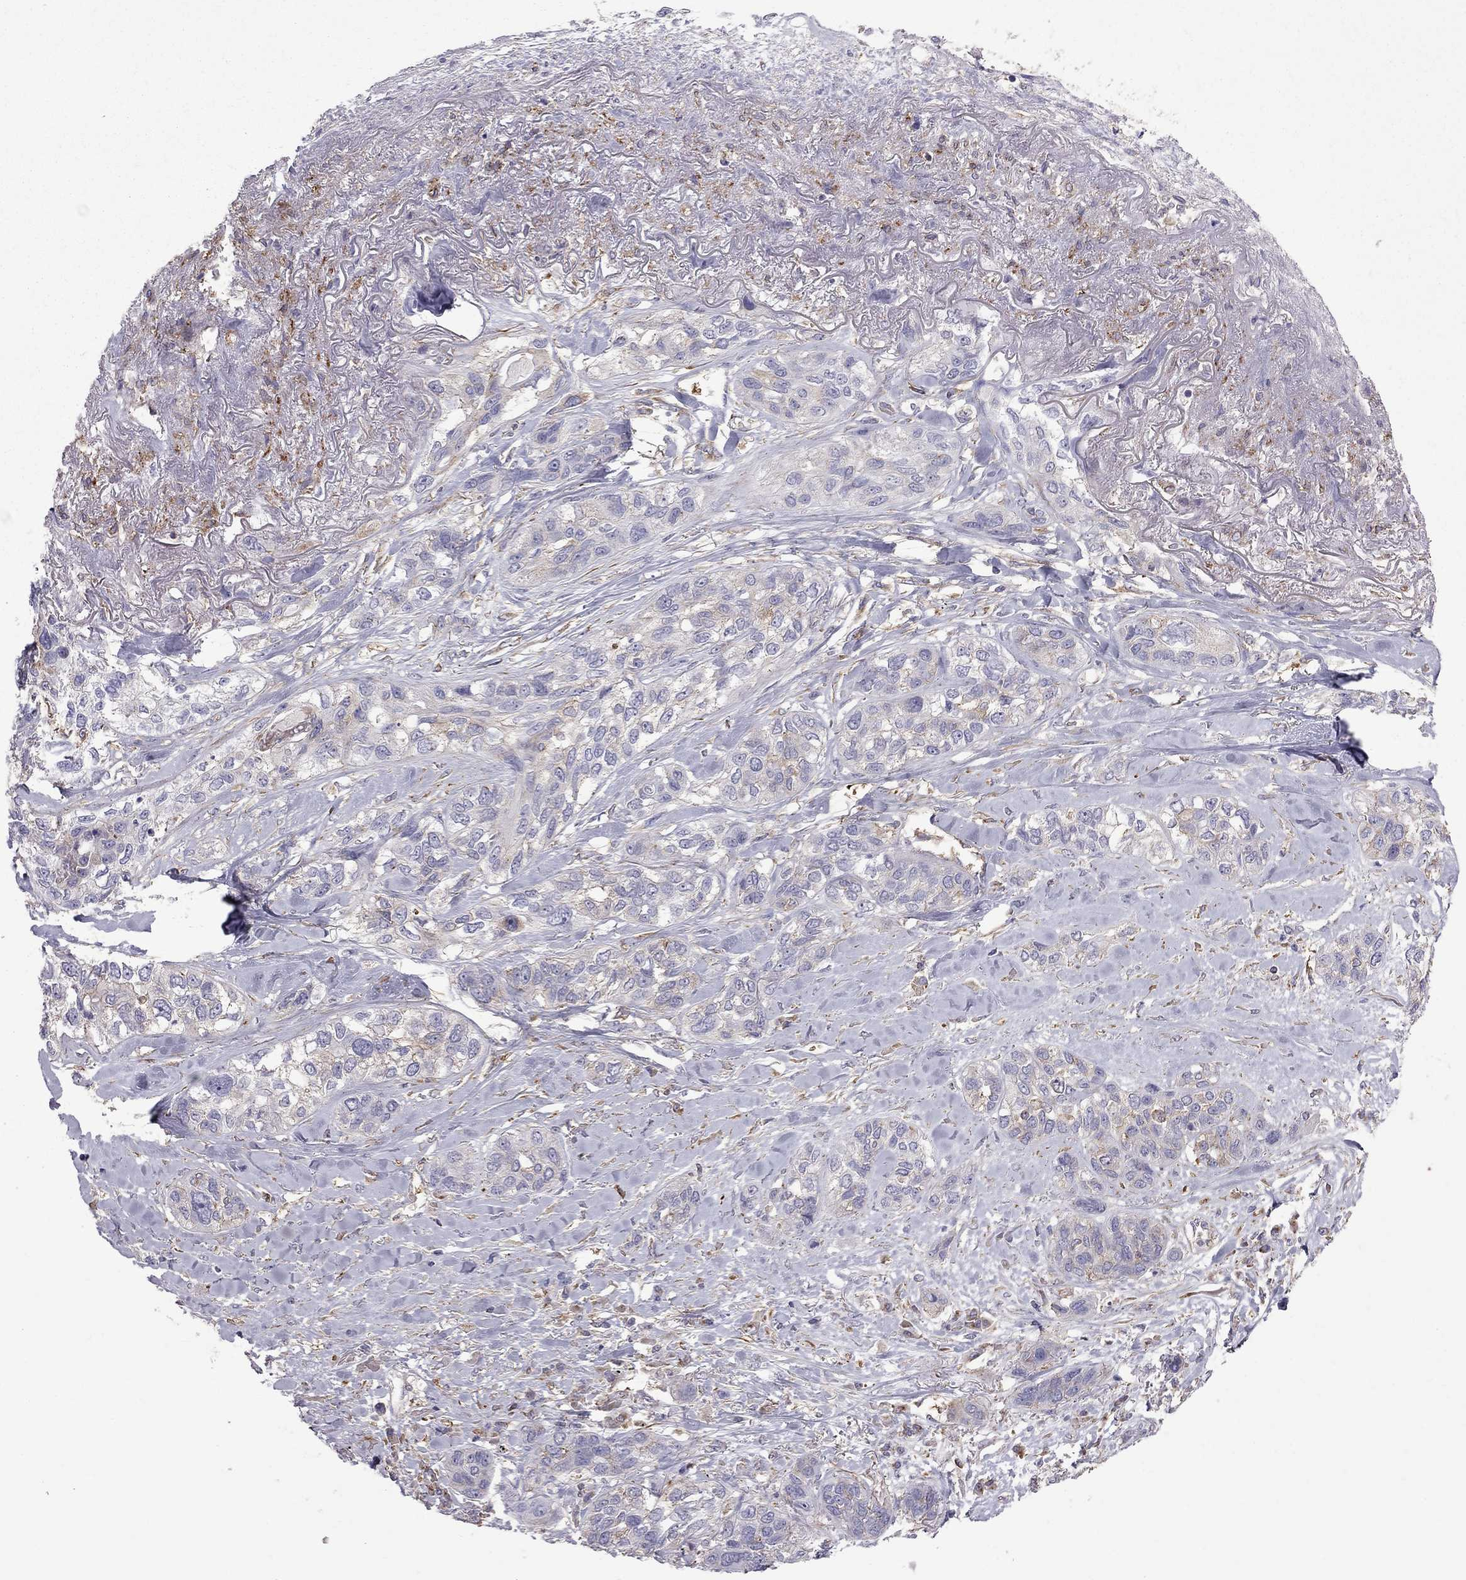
{"staining": {"intensity": "moderate", "quantity": "<25%", "location": "cytoplasmic/membranous"}, "tissue": "lung cancer", "cell_type": "Tumor cells", "image_type": "cancer", "snomed": [{"axis": "morphology", "description": "Squamous cell carcinoma, NOS"}, {"axis": "topography", "description": "Lung"}], "caption": "Immunohistochemistry (IHC) of human lung cancer (squamous cell carcinoma) displays low levels of moderate cytoplasmic/membranous positivity in about <25% of tumor cells.", "gene": "EIF4E3", "patient": {"sex": "female", "age": 70}}